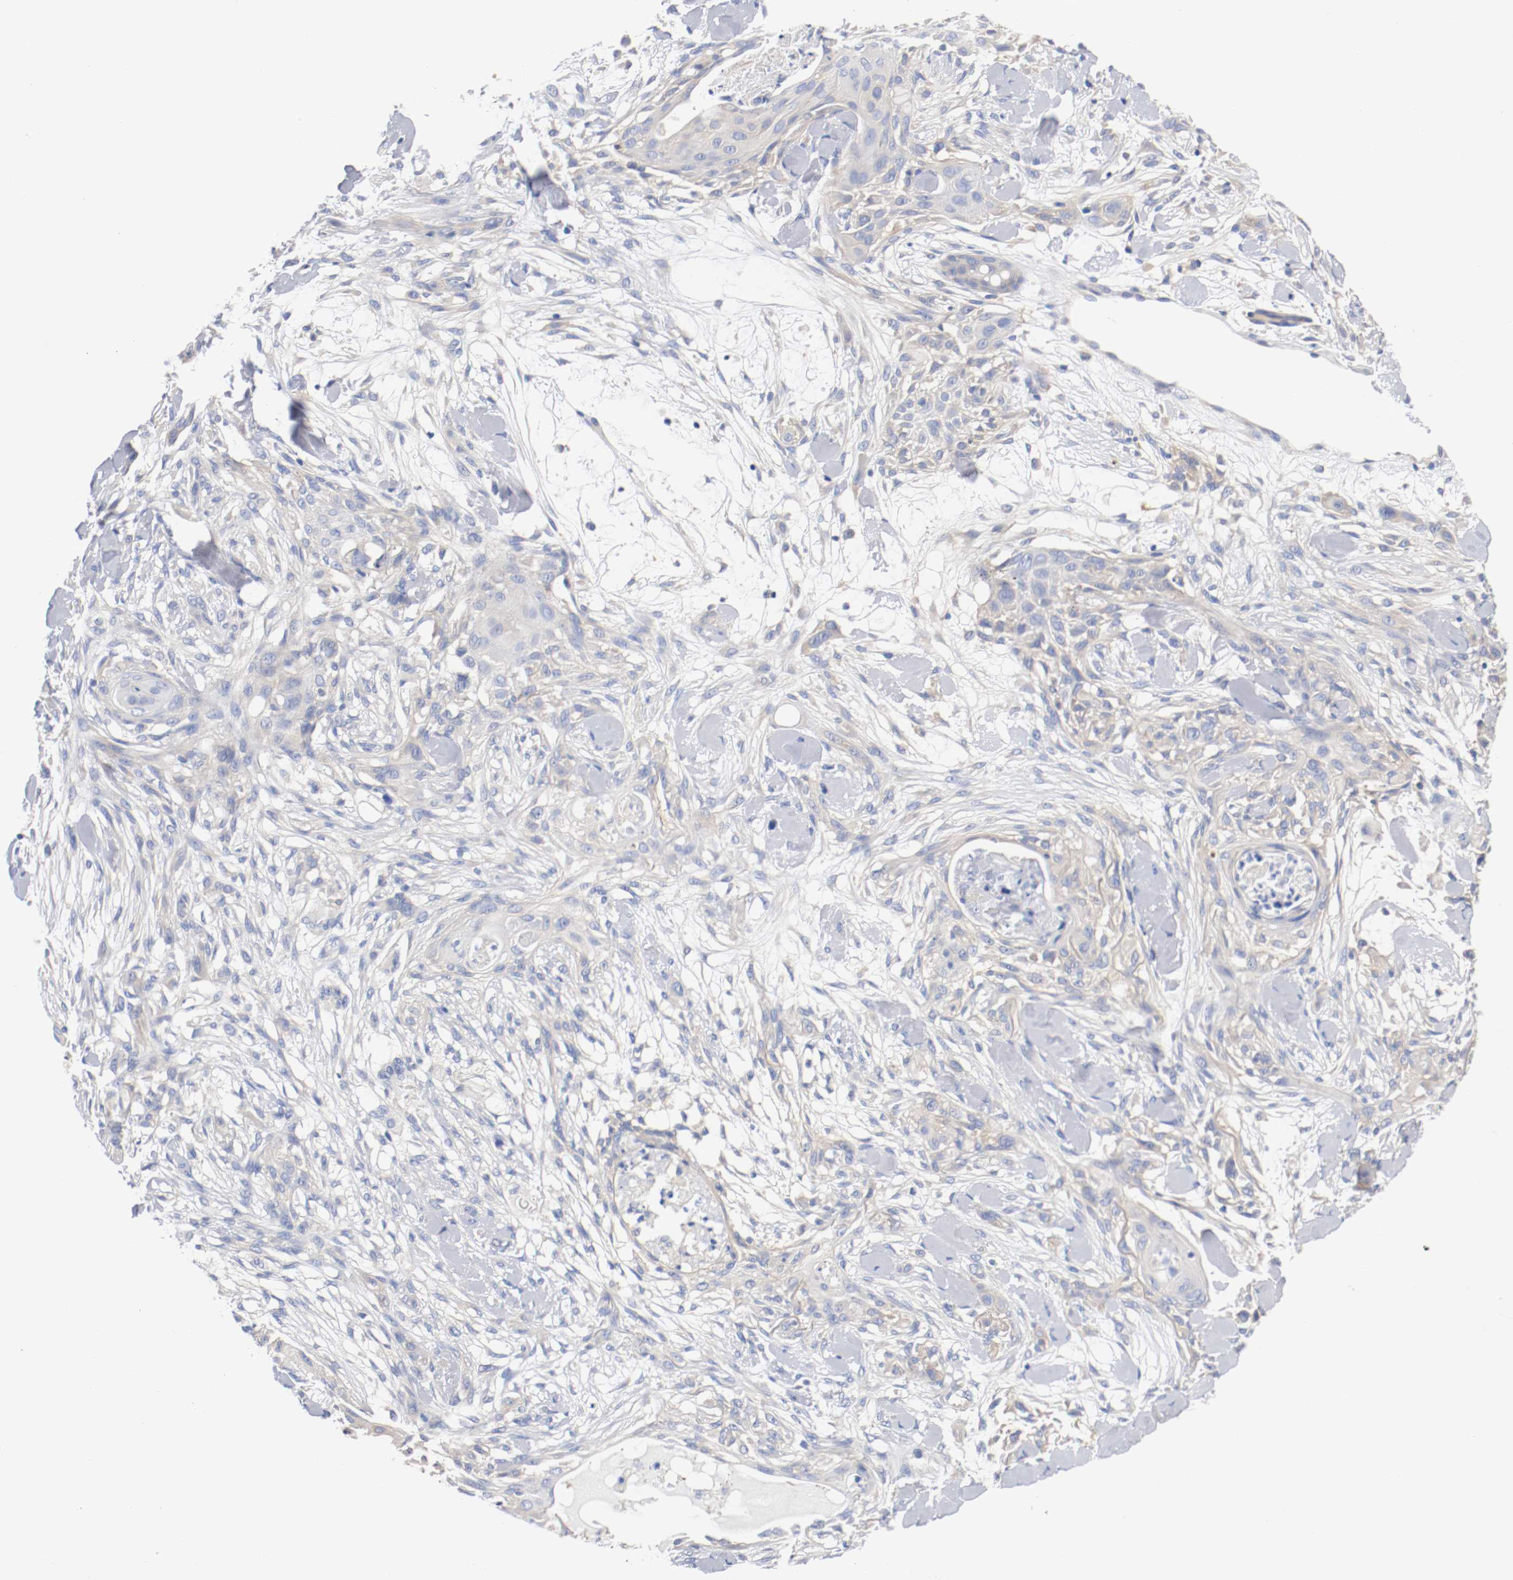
{"staining": {"intensity": "negative", "quantity": "none", "location": "none"}, "tissue": "skin cancer", "cell_type": "Tumor cells", "image_type": "cancer", "snomed": [{"axis": "morphology", "description": "Squamous cell carcinoma, NOS"}, {"axis": "topography", "description": "Skin"}], "caption": "The micrograph exhibits no staining of tumor cells in skin squamous cell carcinoma.", "gene": "HGS", "patient": {"sex": "female", "age": 59}}